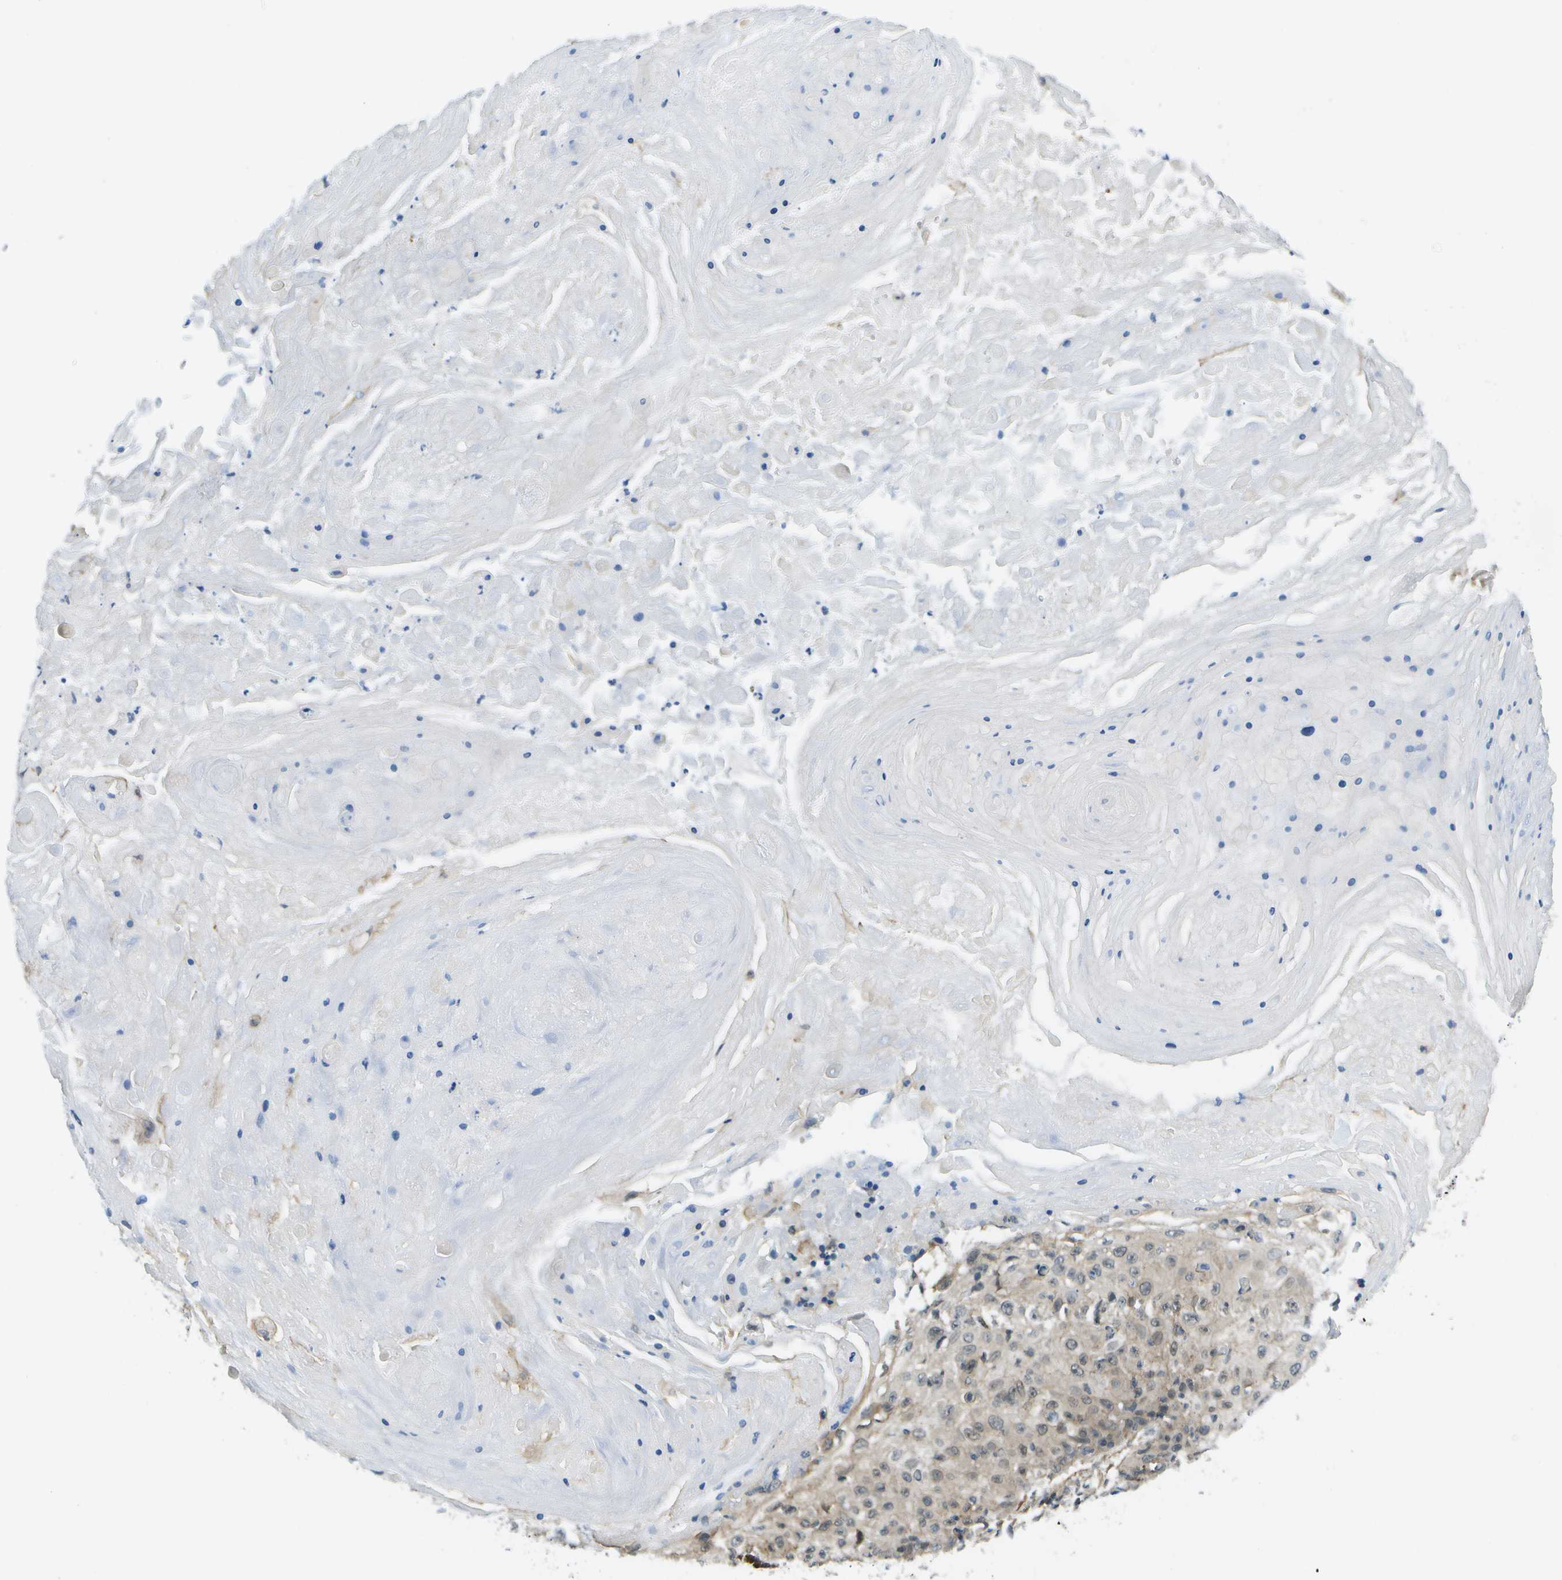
{"staining": {"intensity": "weak", "quantity": ">75%", "location": "cytoplasmic/membranous"}, "tissue": "skin cancer", "cell_type": "Tumor cells", "image_type": "cancer", "snomed": [{"axis": "morphology", "description": "Squamous cell carcinoma, NOS"}, {"axis": "topography", "description": "Skin"}], "caption": "IHC staining of skin squamous cell carcinoma, which reveals low levels of weak cytoplasmic/membranous staining in about >75% of tumor cells indicating weak cytoplasmic/membranous protein expression. The staining was performed using DAB (brown) for protein detection and nuclei were counterstained in hematoxylin (blue).", "gene": "KIAA0040", "patient": {"sex": "male", "age": 86}}